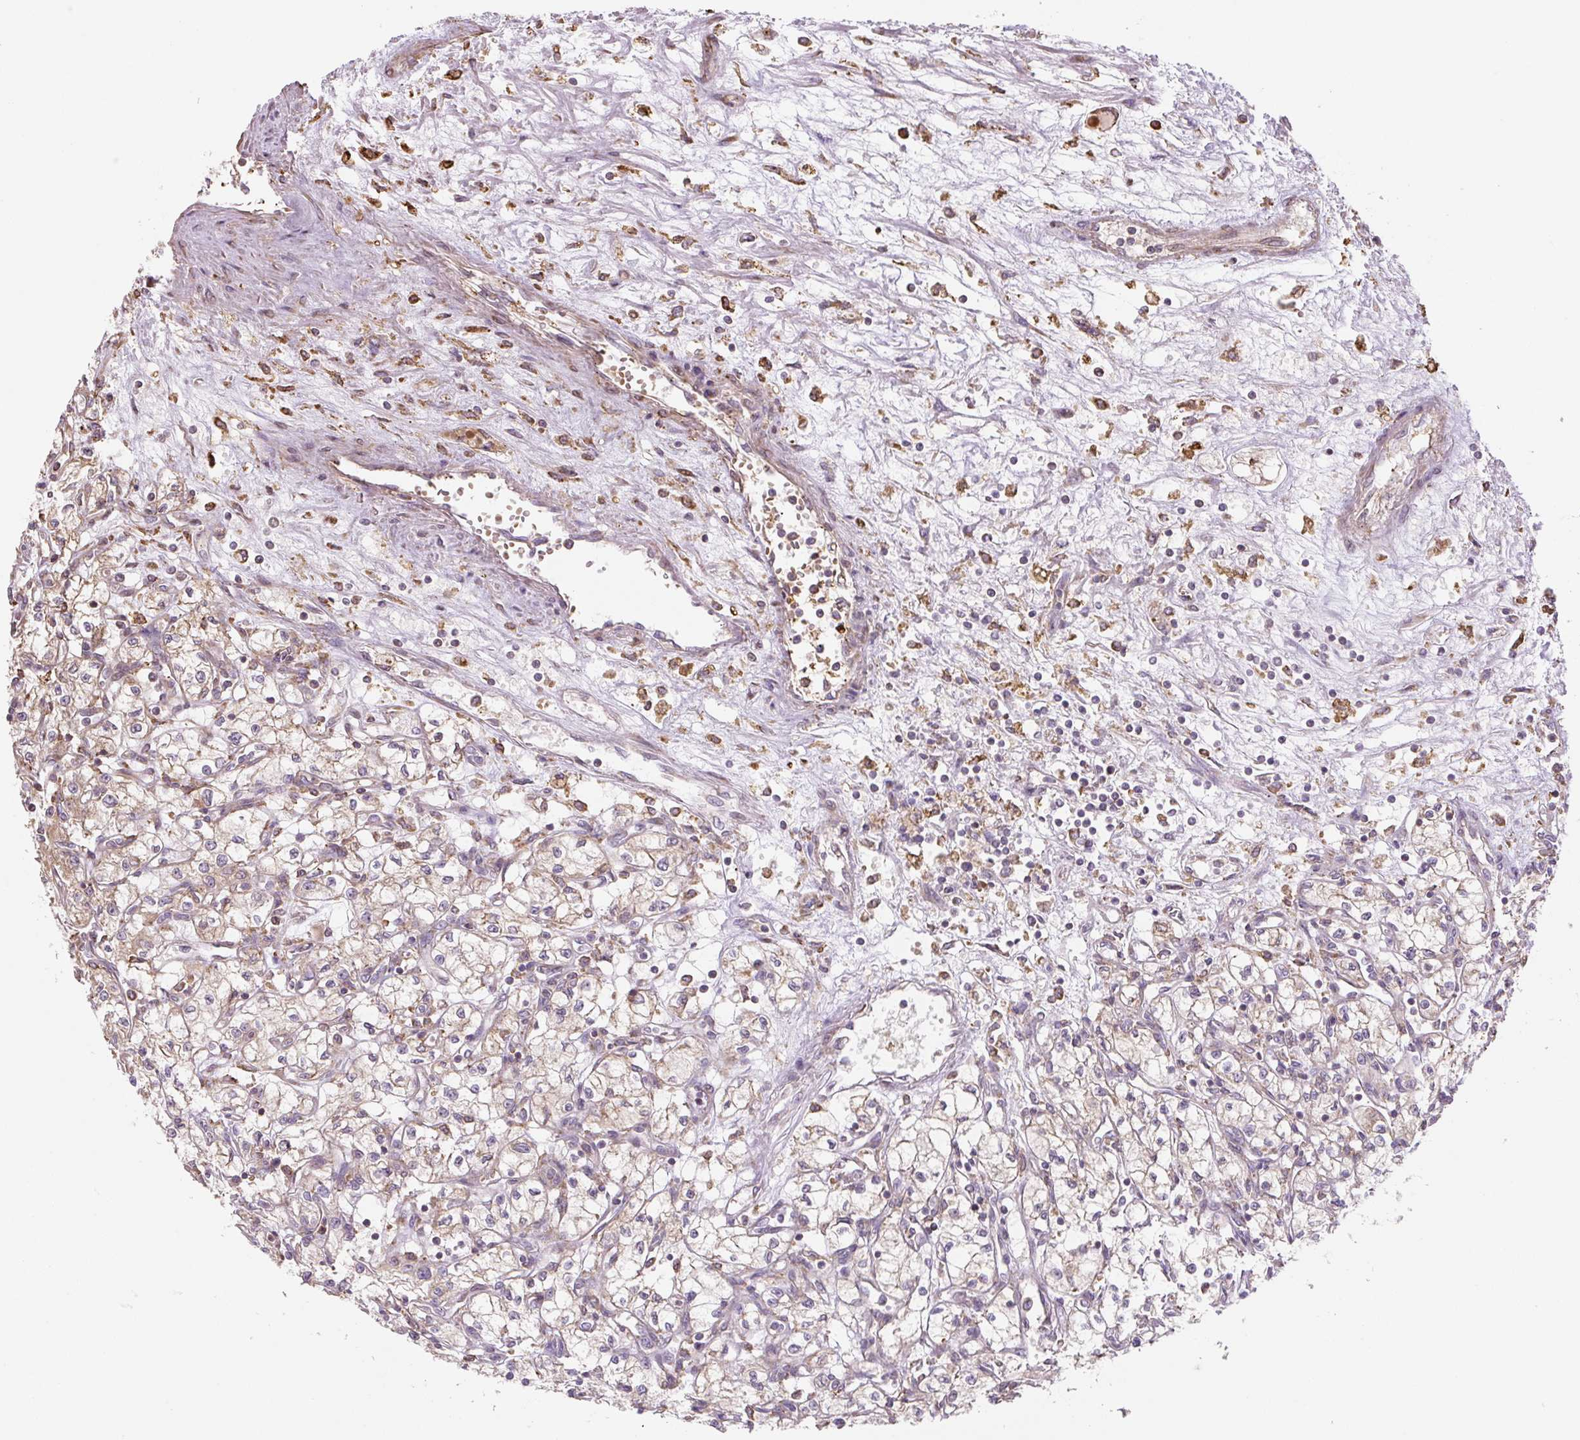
{"staining": {"intensity": "weak", "quantity": "<25%", "location": "cytoplasmic/membranous"}, "tissue": "renal cancer", "cell_type": "Tumor cells", "image_type": "cancer", "snomed": [{"axis": "morphology", "description": "Adenocarcinoma, NOS"}, {"axis": "topography", "description": "Kidney"}], "caption": "Renal adenocarcinoma was stained to show a protein in brown. There is no significant staining in tumor cells.", "gene": "RASA1", "patient": {"sex": "male", "age": 59}}